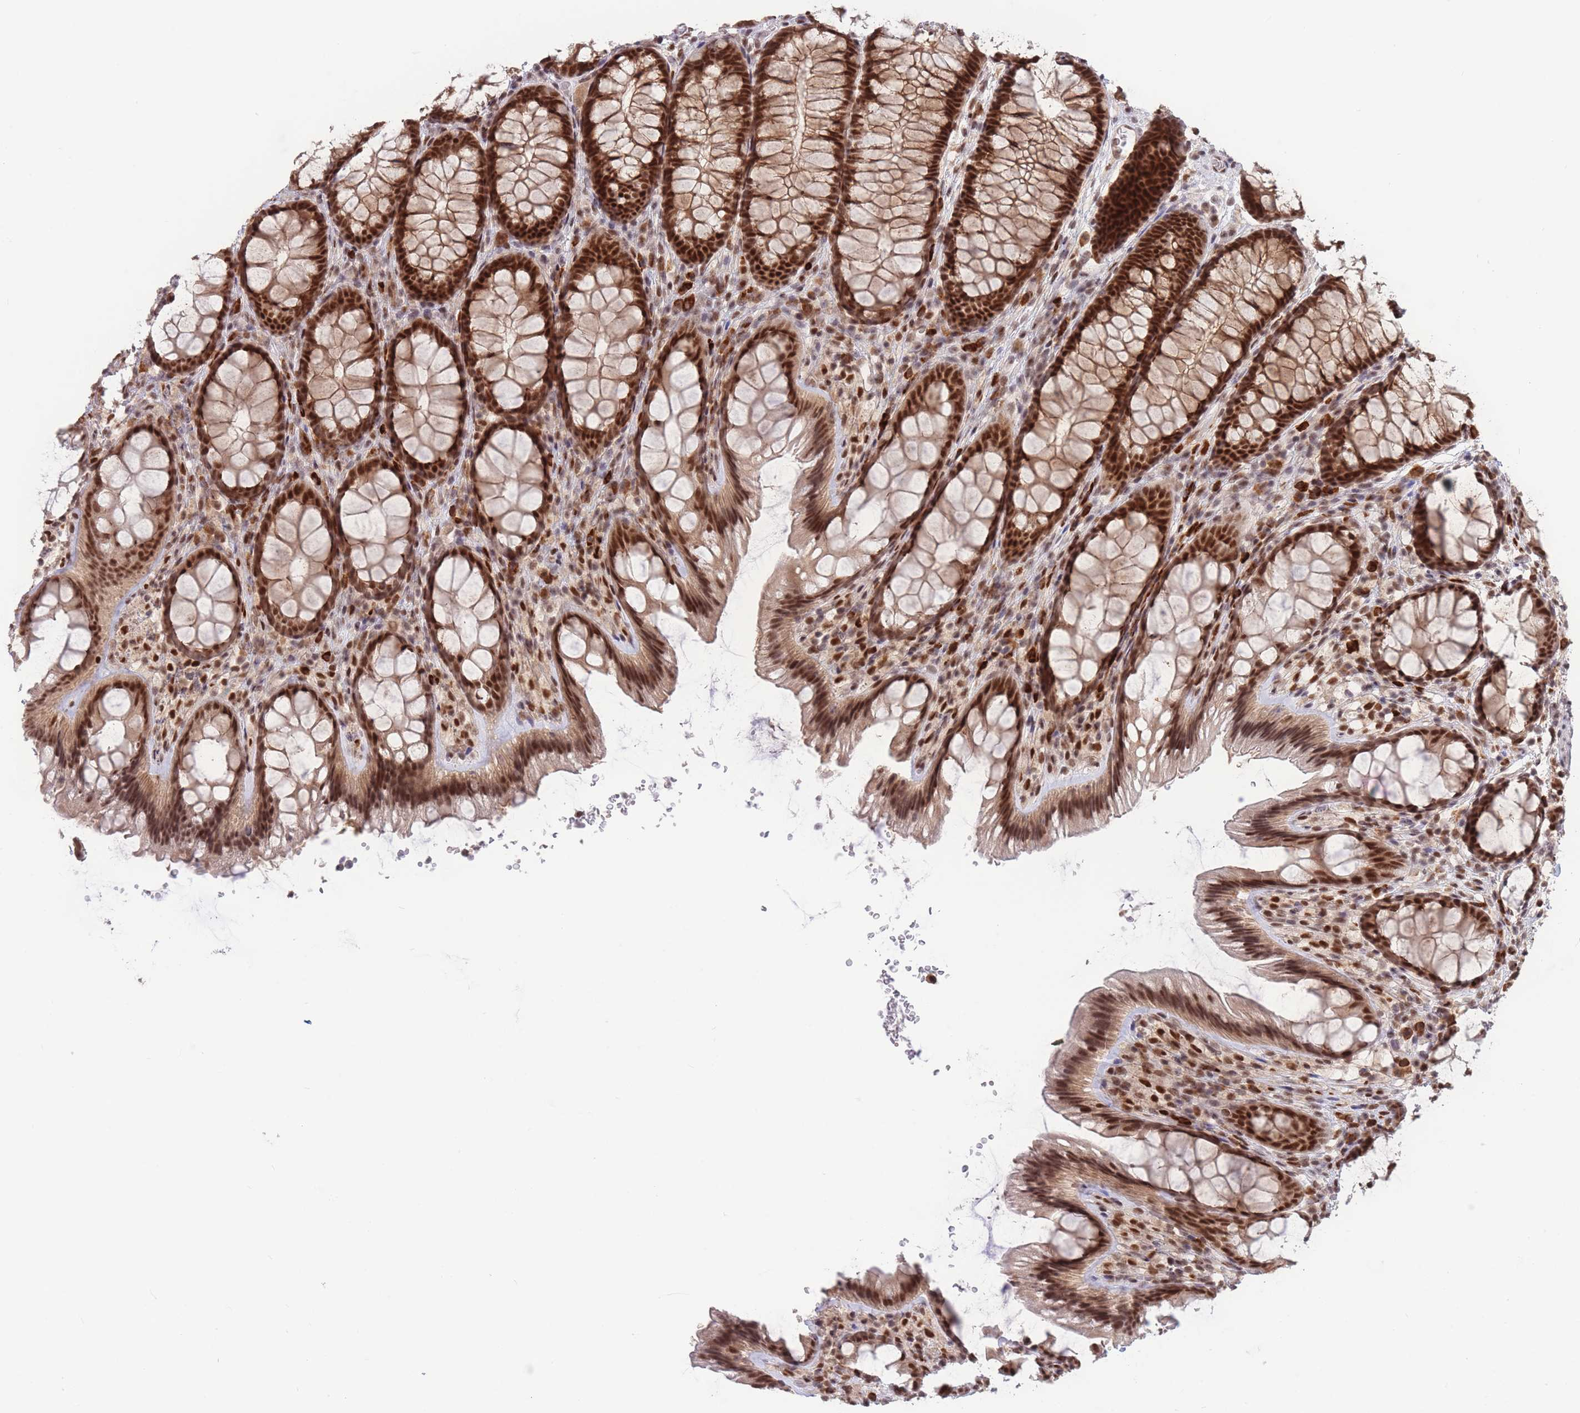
{"staining": {"intensity": "moderate", "quantity": ">75%", "location": "nuclear"}, "tissue": "colon", "cell_type": "Endothelial cells", "image_type": "normal", "snomed": [{"axis": "morphology", "description": "Normal tissue, NOS"}, {"axis": "topography", "description": "Colon"}], "caption": "Colon stained with a brown dye reveals moderate nuclear positive staining in approximately >75% of endothelial cells.", "gene": "SMAD9", "patient": {"sex": "male", "age": 46}}